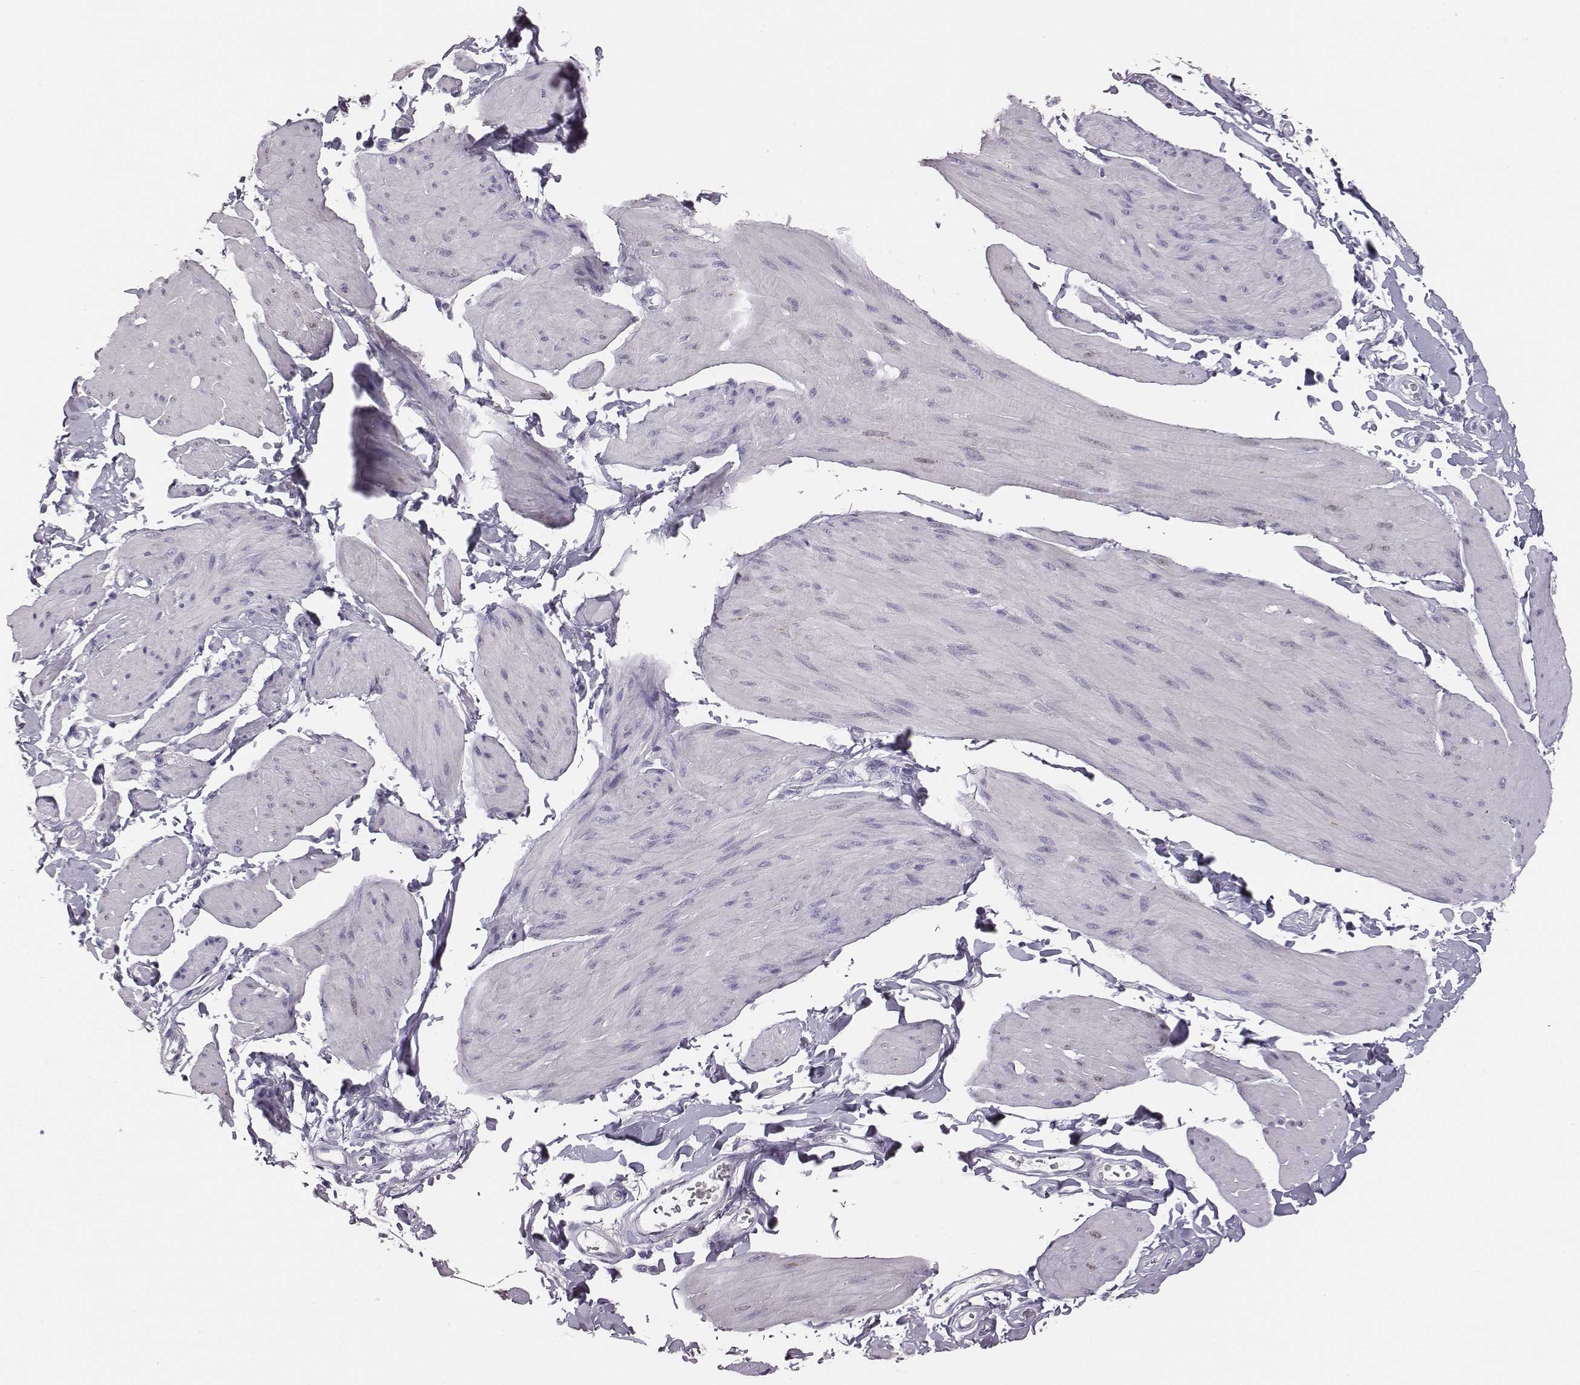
{"staining": {"intensity": "negative", "quantity": "none", "location": "none"}, "tissue": "smooth muscle", "cell_type": "Smooth muscle cells", "image_type": "normal", "snomed": [{"axis": "morphology", "description": "Normal tissue, NOS"}, {"axis": "topography", "description": "Adipose tissue"}, {"axis": "topography", "description": "Smooth muscle"}, {"axis": "topography", "description": "Peripheral nerve tissue"}], "caption": "Photomicrograph shows no protein staining in smooth muscle cells of benign smooth muscle. (Stains: DAB (3,3'-diaminobenzidine) IHC with hematoxylin counter stain, Microscopy: brightfield microscopy at high magnification).", "gene": "ENSG00000290147", "patient": {"sex": "male", "age": 83}}